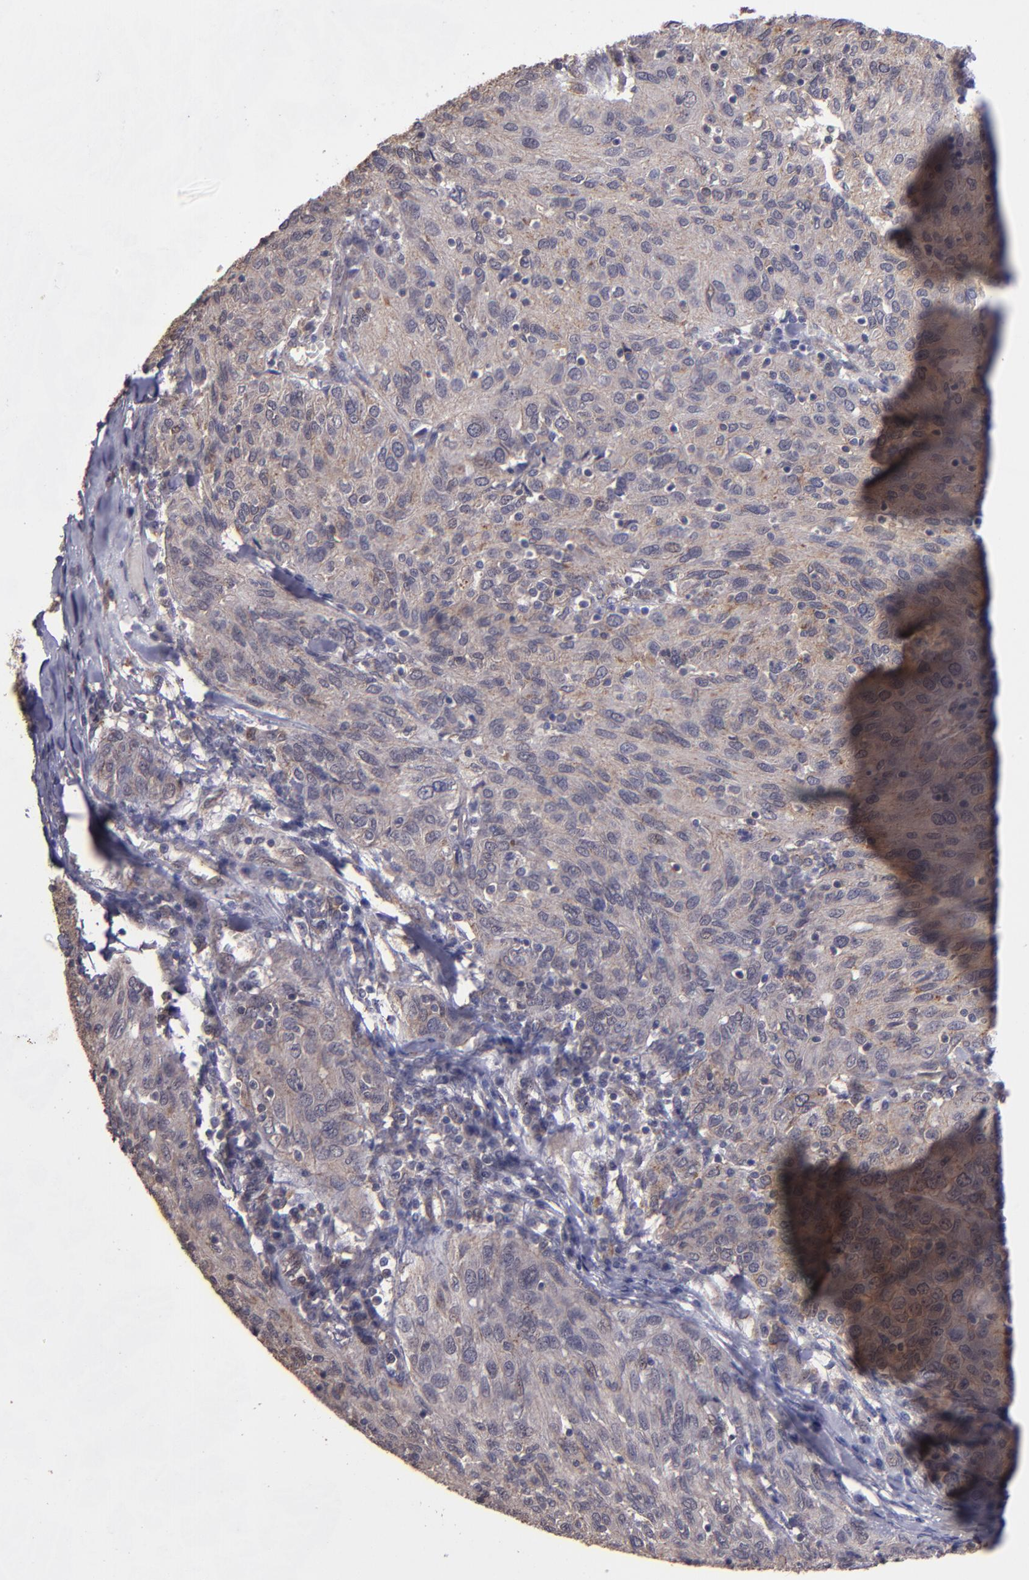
{"staining": {"intensity": "weak", "quantity": "25%-75%", "location": "cytoplasmic/membranous"}, "tissue": "ovarian cancer", "cell_type": "Tumor cells", "image_type": "cancer", "snomed": [{"axis": "morphology", "description": "Carcinoma, endometroid"}, {"axis": "topography", "description": "Ovary"}], "caption": "Ovarian cancer (endometroid carcinoma) stained with IHC demonstrates weak cytoplasmic/membranous staining in about 25%-75% of tumor cells.", "gene": "SIPA1L1", "patient": {"sex": "female", "age": 50}}